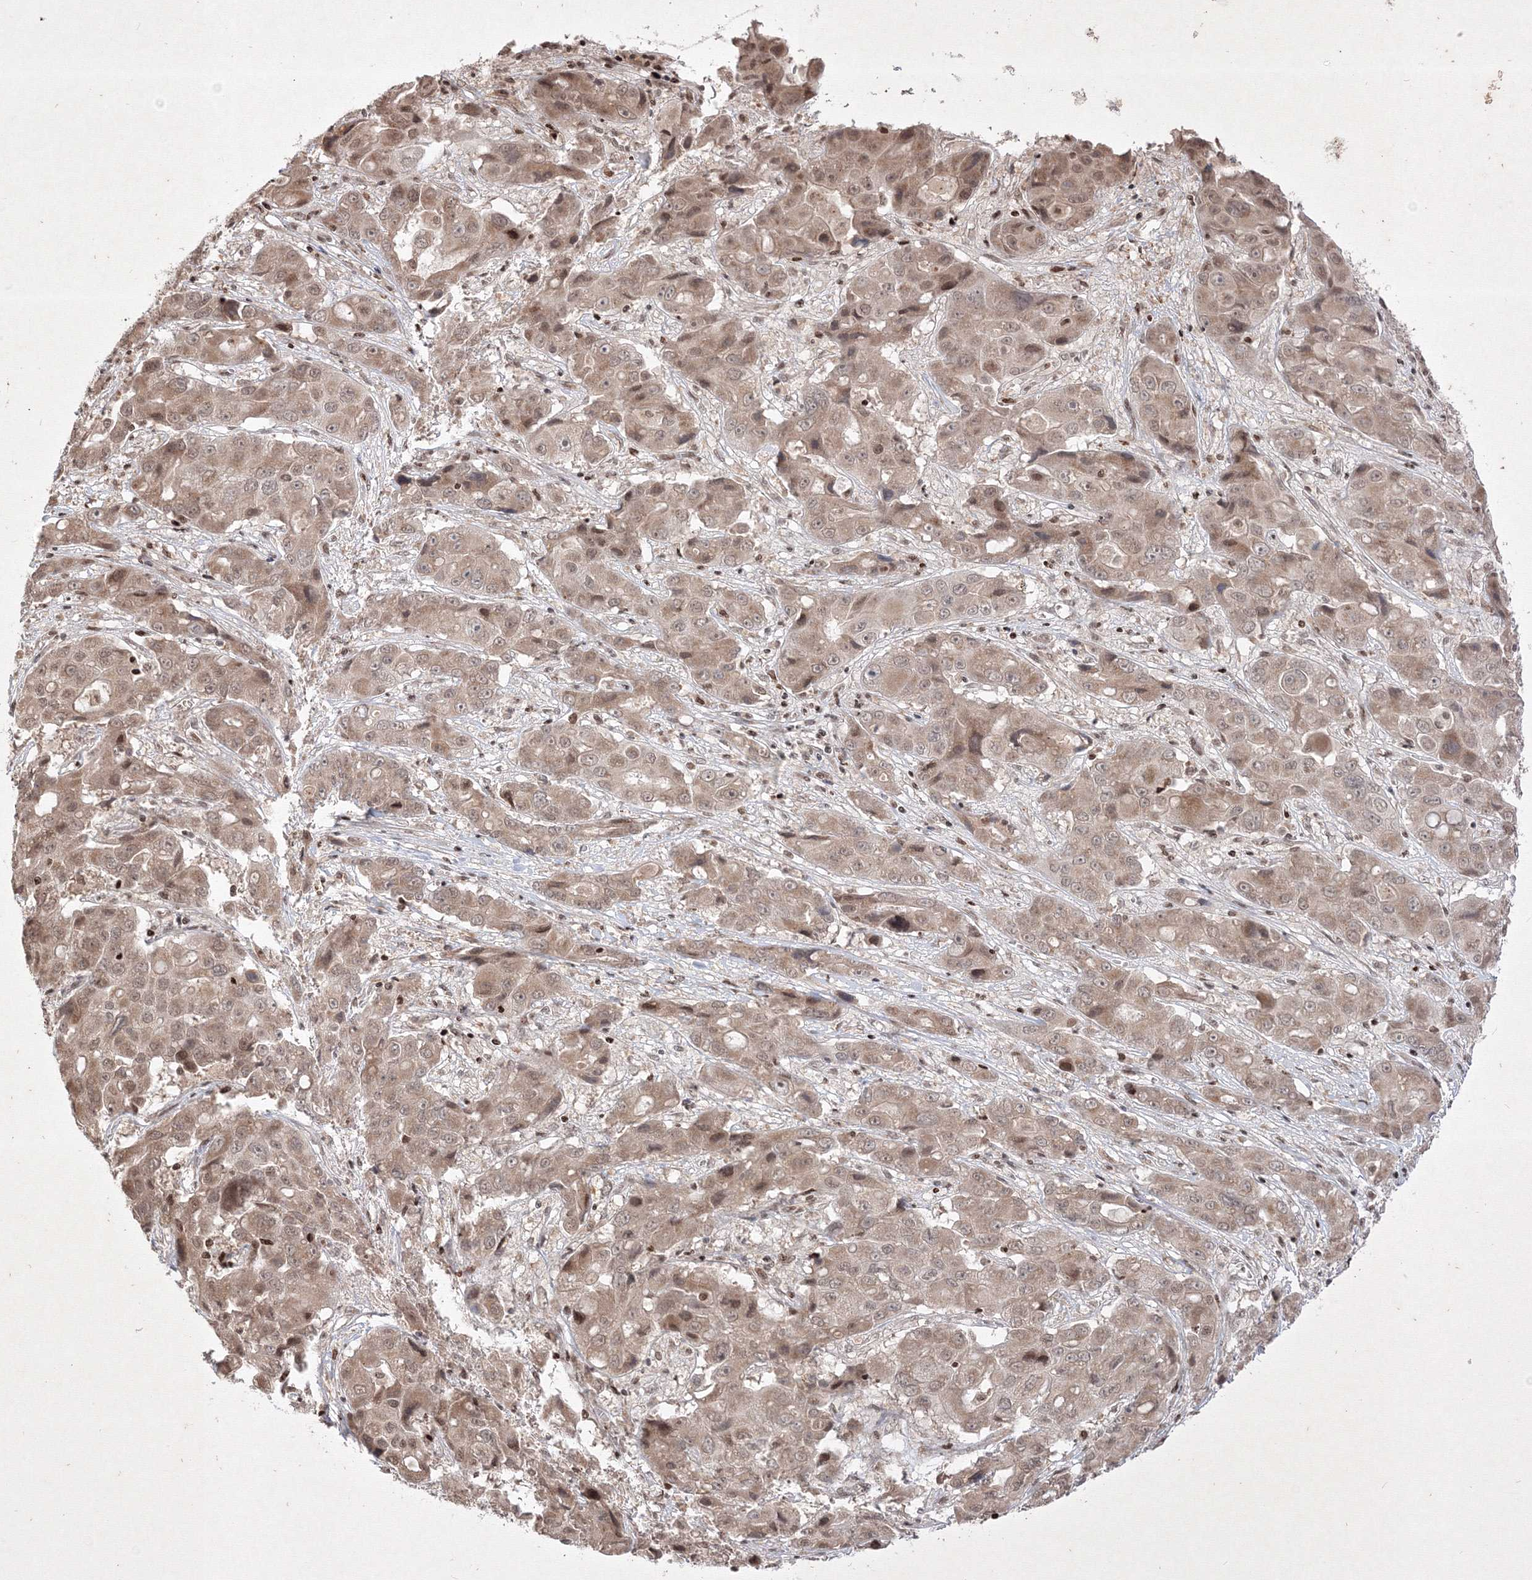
{"staining": {"intensity": "weak", "quantity": ">75%", "location": "cytoplasmic/membranous"}, "tissue": "liver cancer", "cell_type": "Tumor cells", "image_type": "cancer", "snomed": [{"axis": "morphology", "description": "Cholangiocarcinoma"}, {"axis": "topography", "description": "Liver"}], "caption": "This micrograph exhibits IHC staining of liver cholangiocarcinoma, with low weak cytoplasmic/membranous staining in approximately >75% of tumor cells.", "gene": "TAB1", "patient": {"sex": "male", "age": 67}}